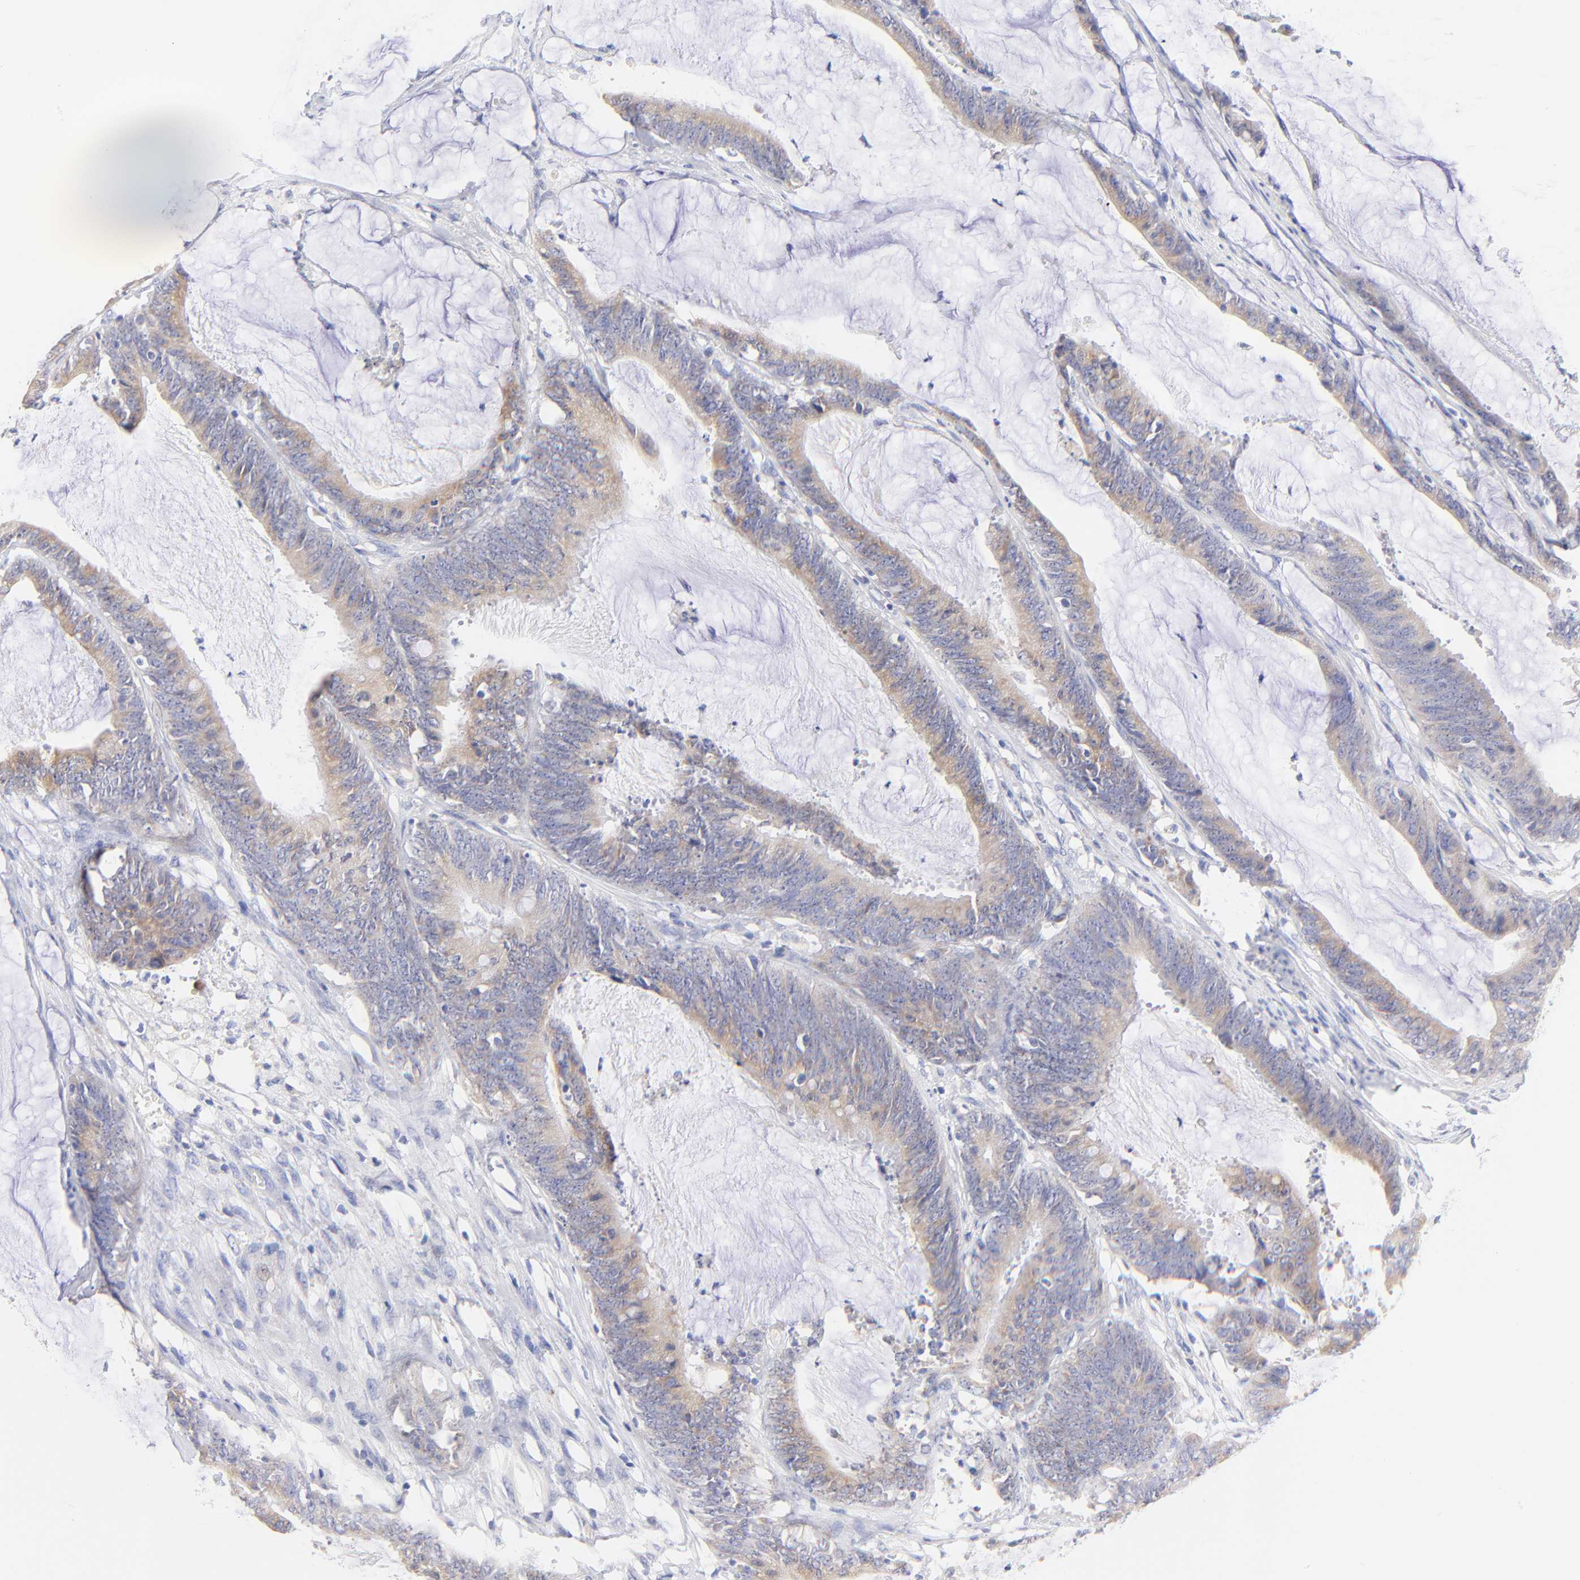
{"staining": {"intensity": "weak", "quantity": "25%-75%", "location": "cytoplasmic/membranous"}, "tissue": "colorectal cancer", "cell_type": "Tumor cells", "image_type": "cancer", "snomed": [{"axis": "morphology", "description": "Adenocarcinoma, NOS"}, {"axis": "topography", "description": "Rectum"}], "caption": "Adenocarcinoma (colorectal) stained for a protein shows weak cytoplasmic/membranous positivity in tumor cells.", "gene": "EBP", "patient": {"sex": "female", "age": 66}}